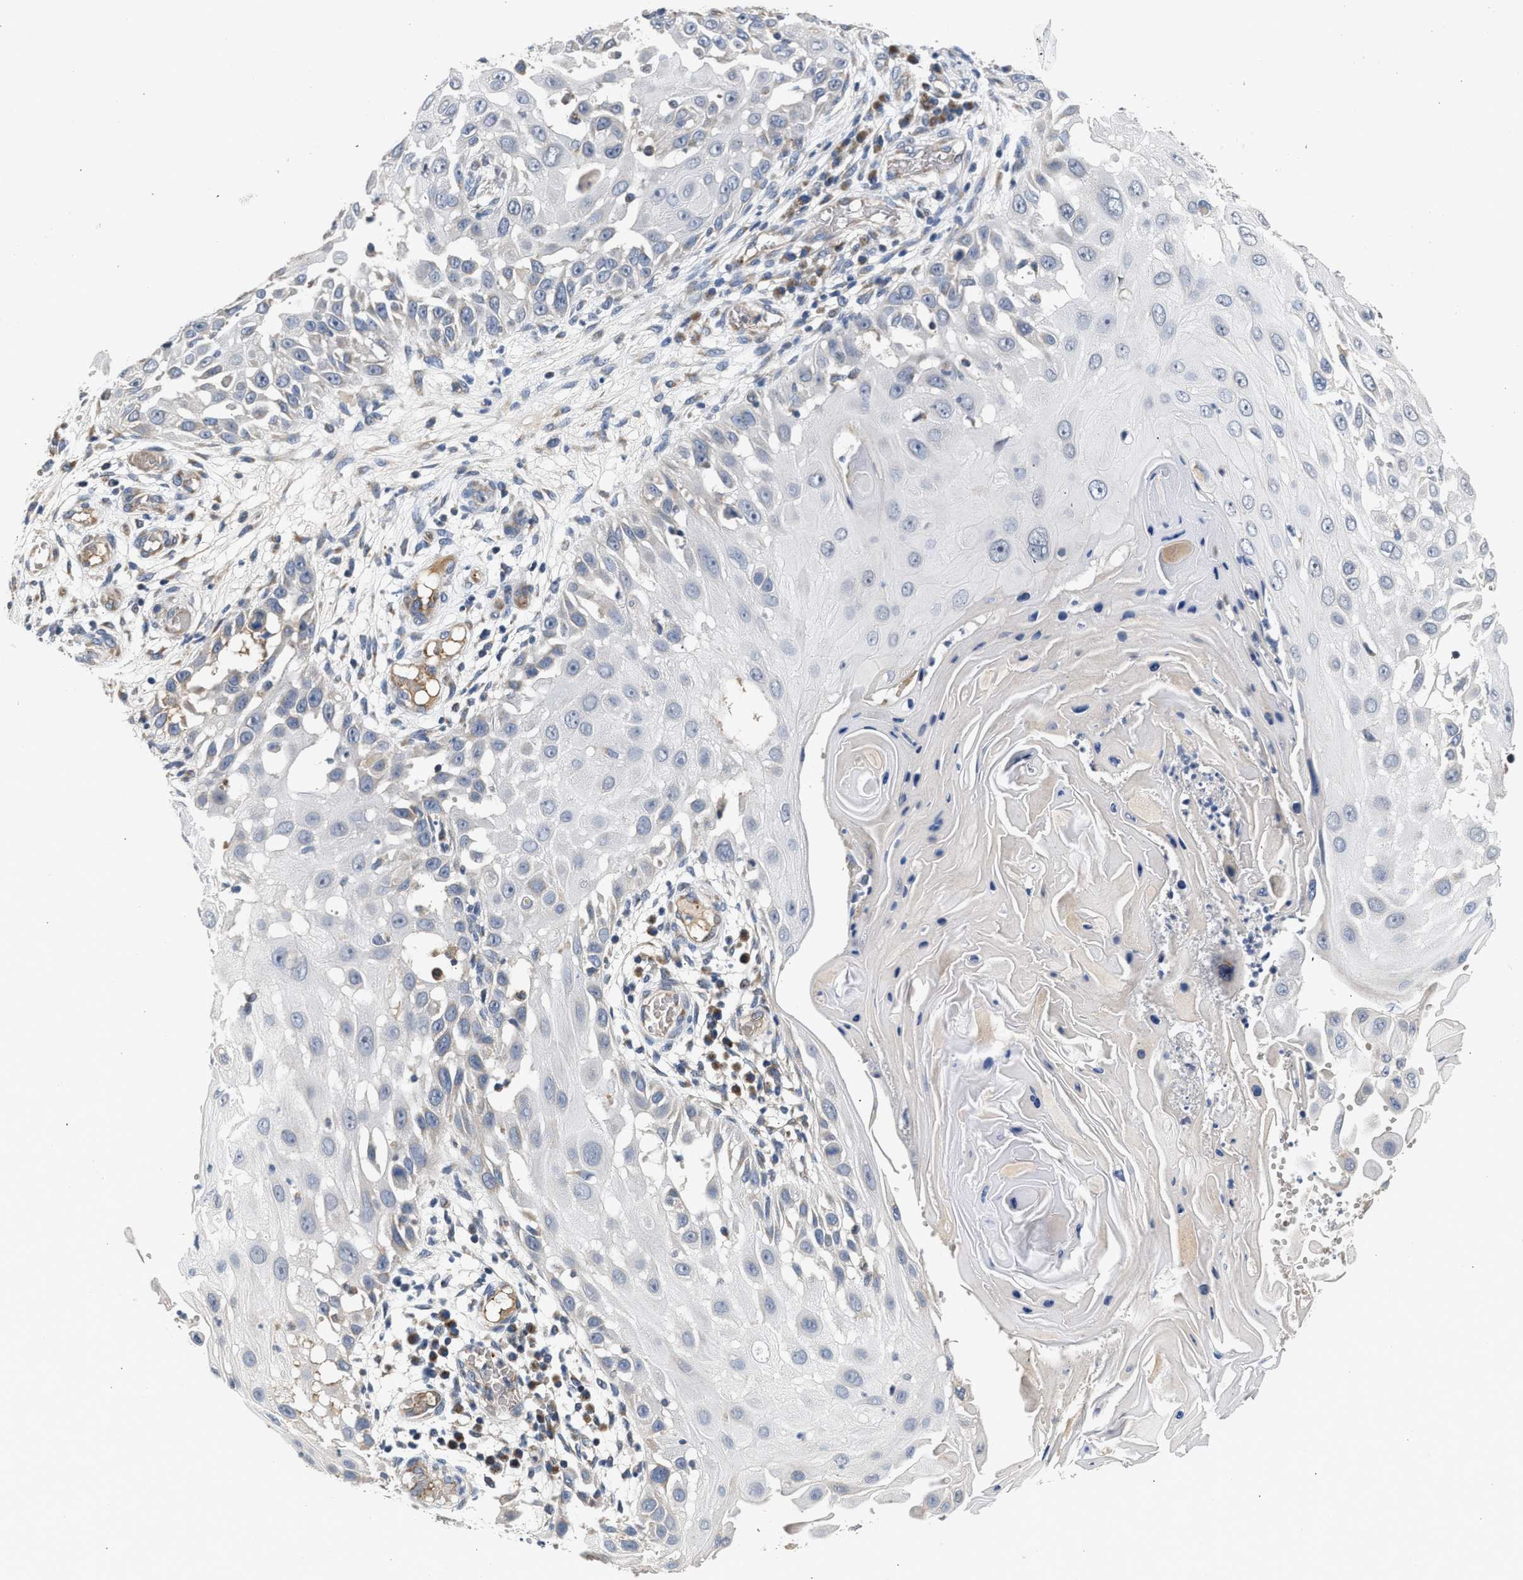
{"staining": {"intensity": "negative", "quantity": "none", "location": "none"}, "tissue": "skin cancer", "cell_type": "Tumor cells", "image_type": "cancer", "snomed": [{"axis": "morphology", "description": "Squamous cell carcinoma, NOS"}, {"axis": "topography", "description": "Skin"}], "caption": "Immunohistochemistry of skin cancer (squamous cell carcinoma) shows no staining in tumor cells.", "gene": "PIM1", "patient": {"sex": "female", "age": 44}}